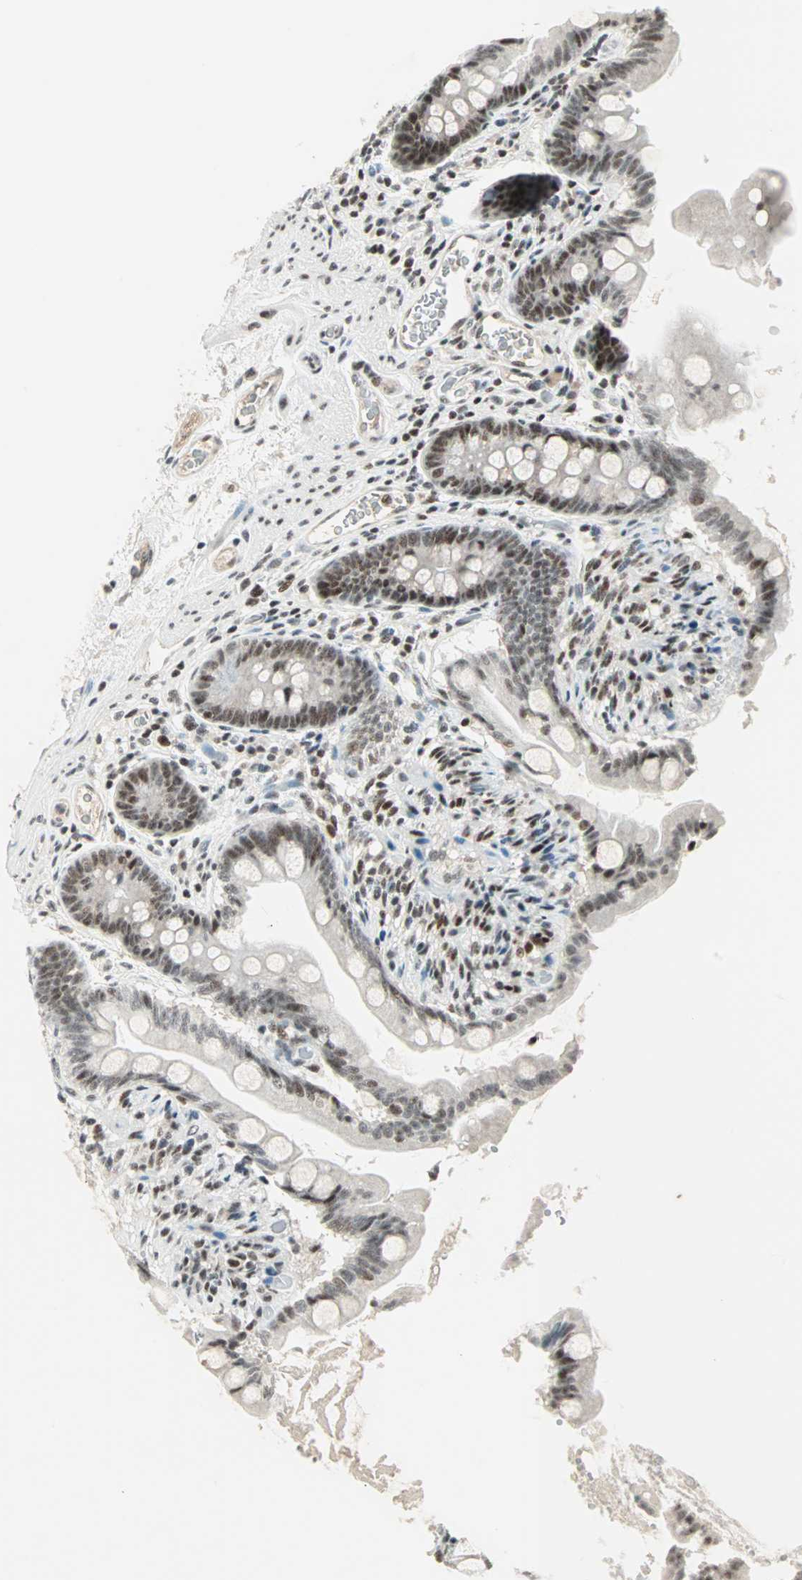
{"staining": {"intensity": "moderate", "quantity": "25%-75%", "location": "nuclear"}, "tissue": "small intestine", "cell_type": "Glandular cells", "image_type": "normal", "snomed": [{"axis": "morphology", "description": "Normal tissue, NOS"}, {"axis": "topography", "description": "Small intestine"}], "caption": "Protein analysis of normal small intestine exhibits moderate nuclear positivity in approximately 25%-75% of glandular cells.", "gene": "SIN3A", "patient": {"sex": "female", "age": 56}}